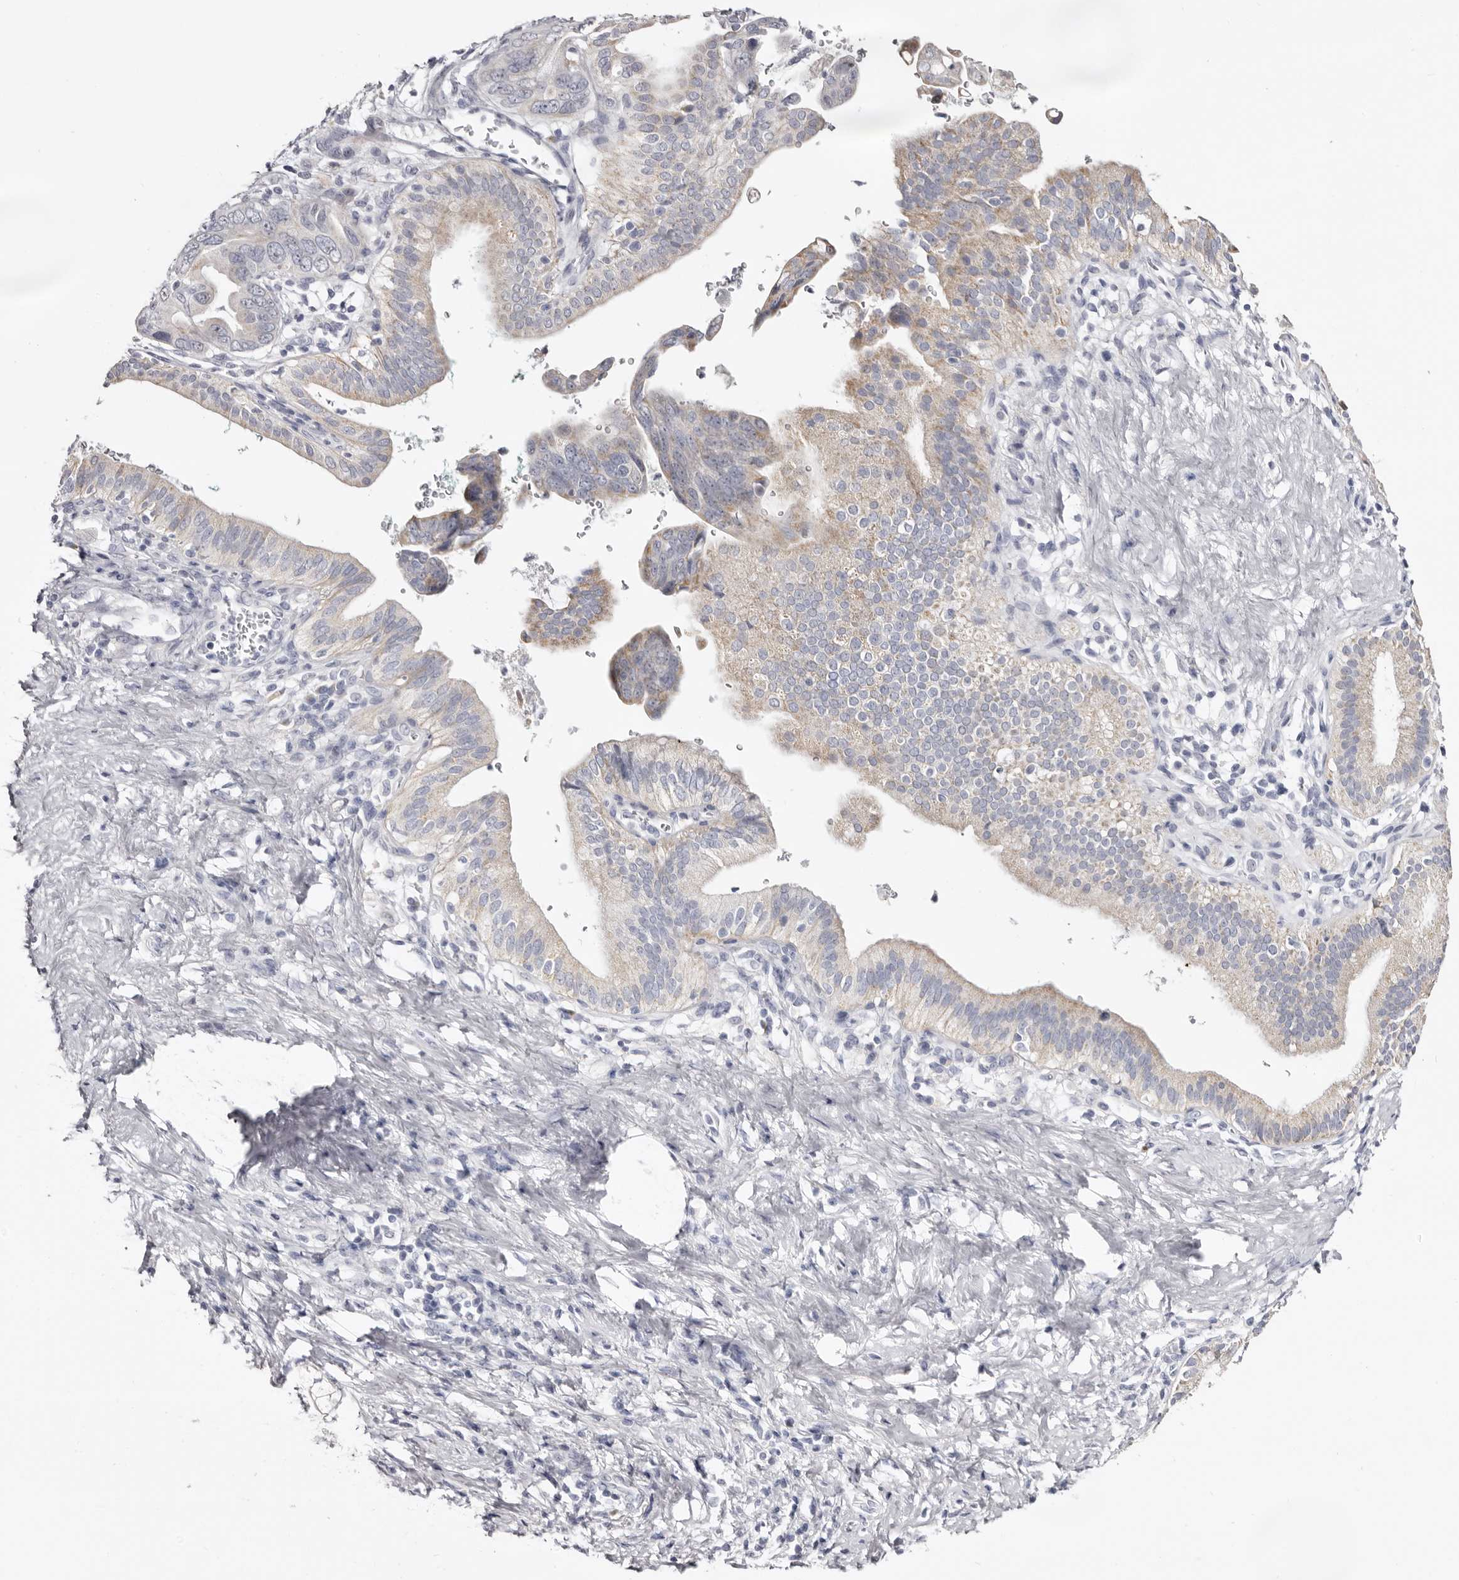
{"staining": {"intensity": "weak", "quantity": "<25%", "location": "cytoplasmic/membranous"}, "tissue": "pancreatic cancer", "cell_type": "Tumor cells", "image_type": "cancer", "snomed": [{"axis": "morphology", "description": "Adenocarcinoma, NOS"}, {"axis": "topography", "description": "Pancreas"}], "caption": "High power microscopy image of an IHC micrograph of pancreatic cancer, revealing no significant positivity in tumor cells.", "gene": "CASQ1", "patient": {"sex": "female", "age": 72}}